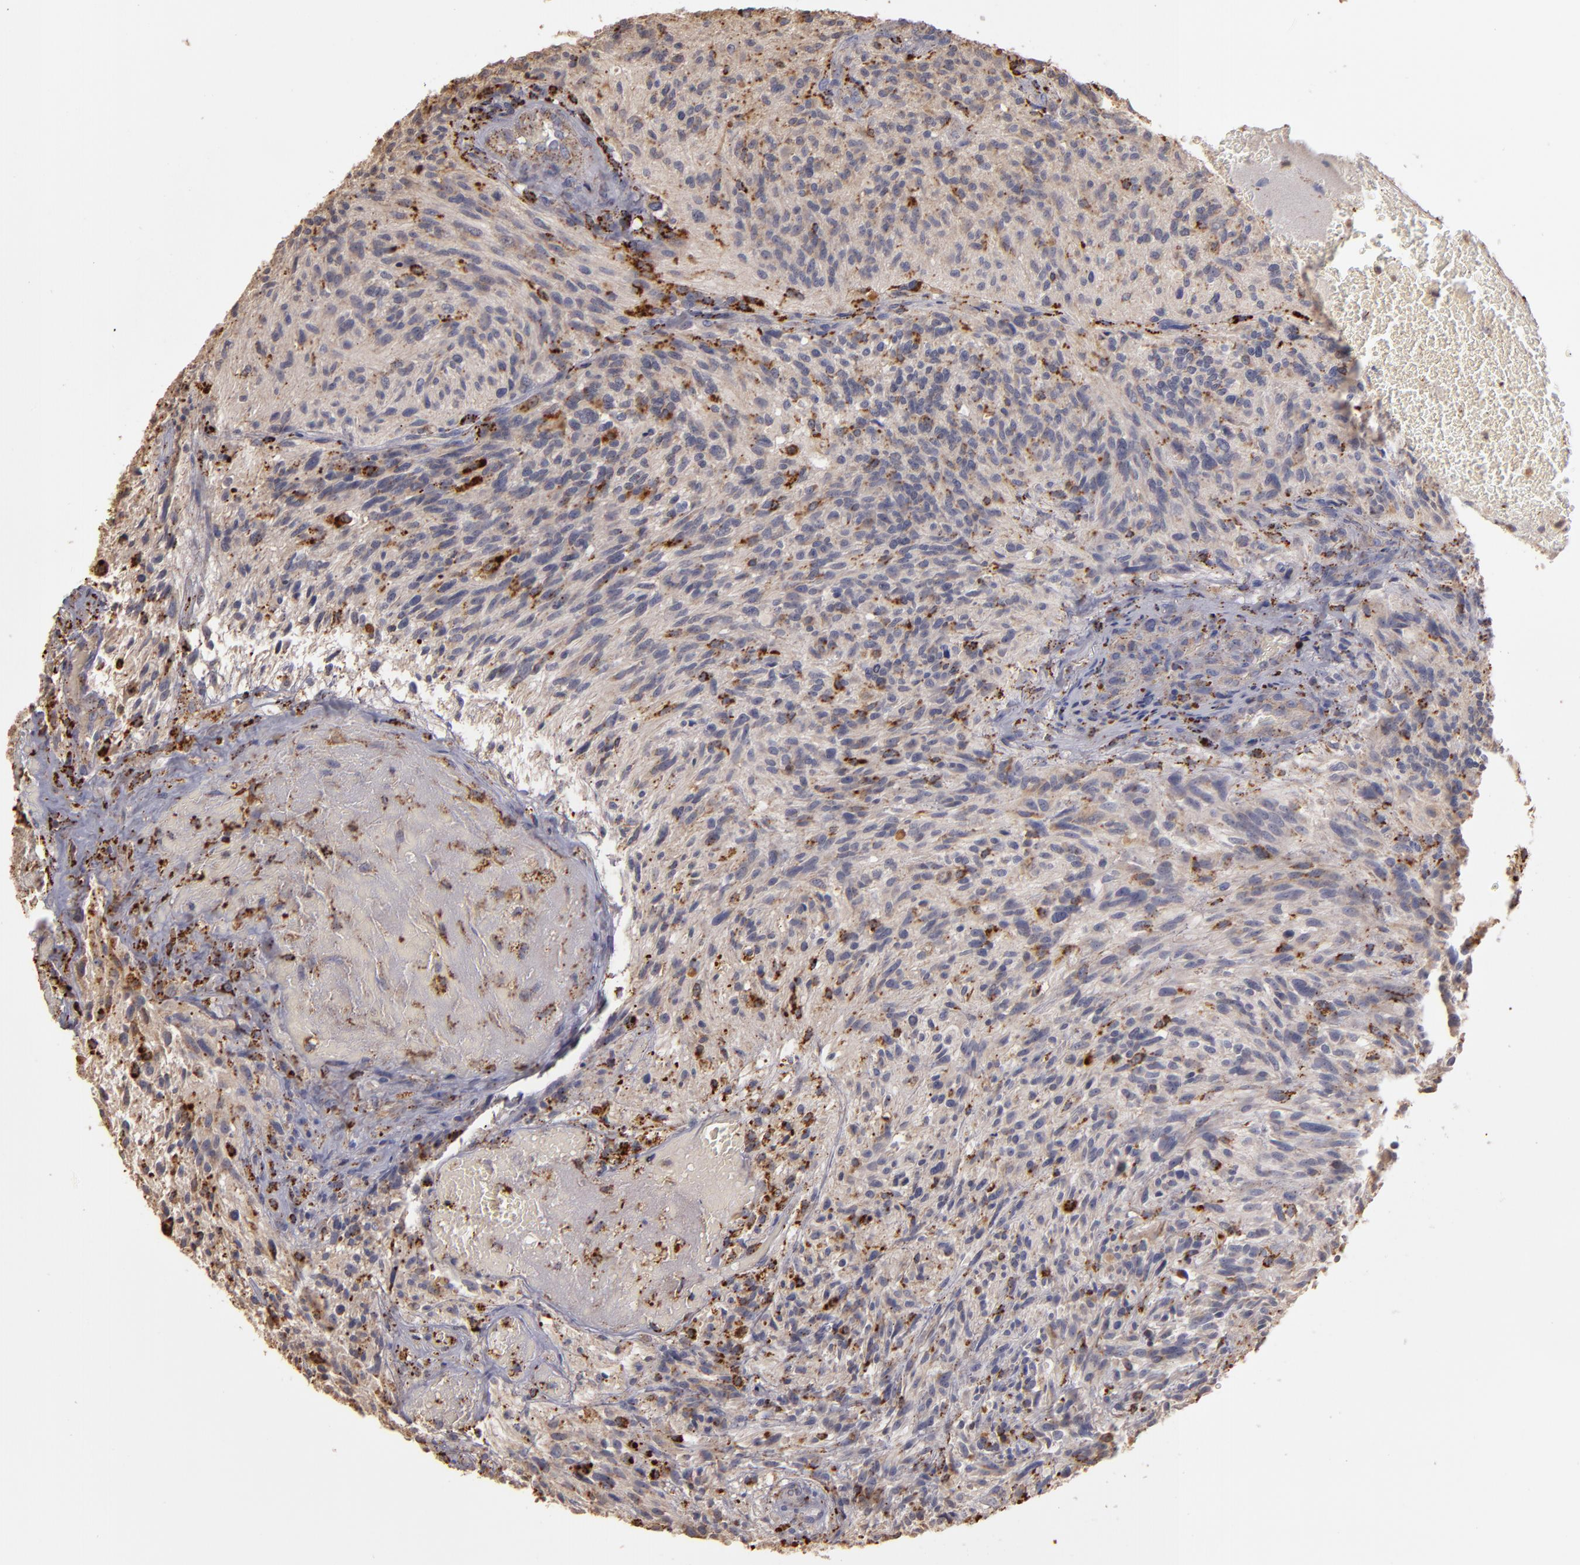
{"staining": {"intensity": "moderate", "quantity": "<25%", "location": "cytoplasmic/membranous"}, "tissue": "glioma", "cell_type": "Tumor cells", "image_type": "cancer", "snomed": [{"axis": "morphology", "description": "Normal tissue, NOS"}, {"axis": "morphology", "description": "Glioma, malignant, High grade"}, {"axis": "topography", "description": "Cerebral cortex"}], "caption": "Immunohistochemistry of glioma shows low levels of moderate cytoplasmic/membranous positivity in approximately <25% of tumor cells.", "gene": "TRAF1", "patient": {"sex": "male", "age": 75}}